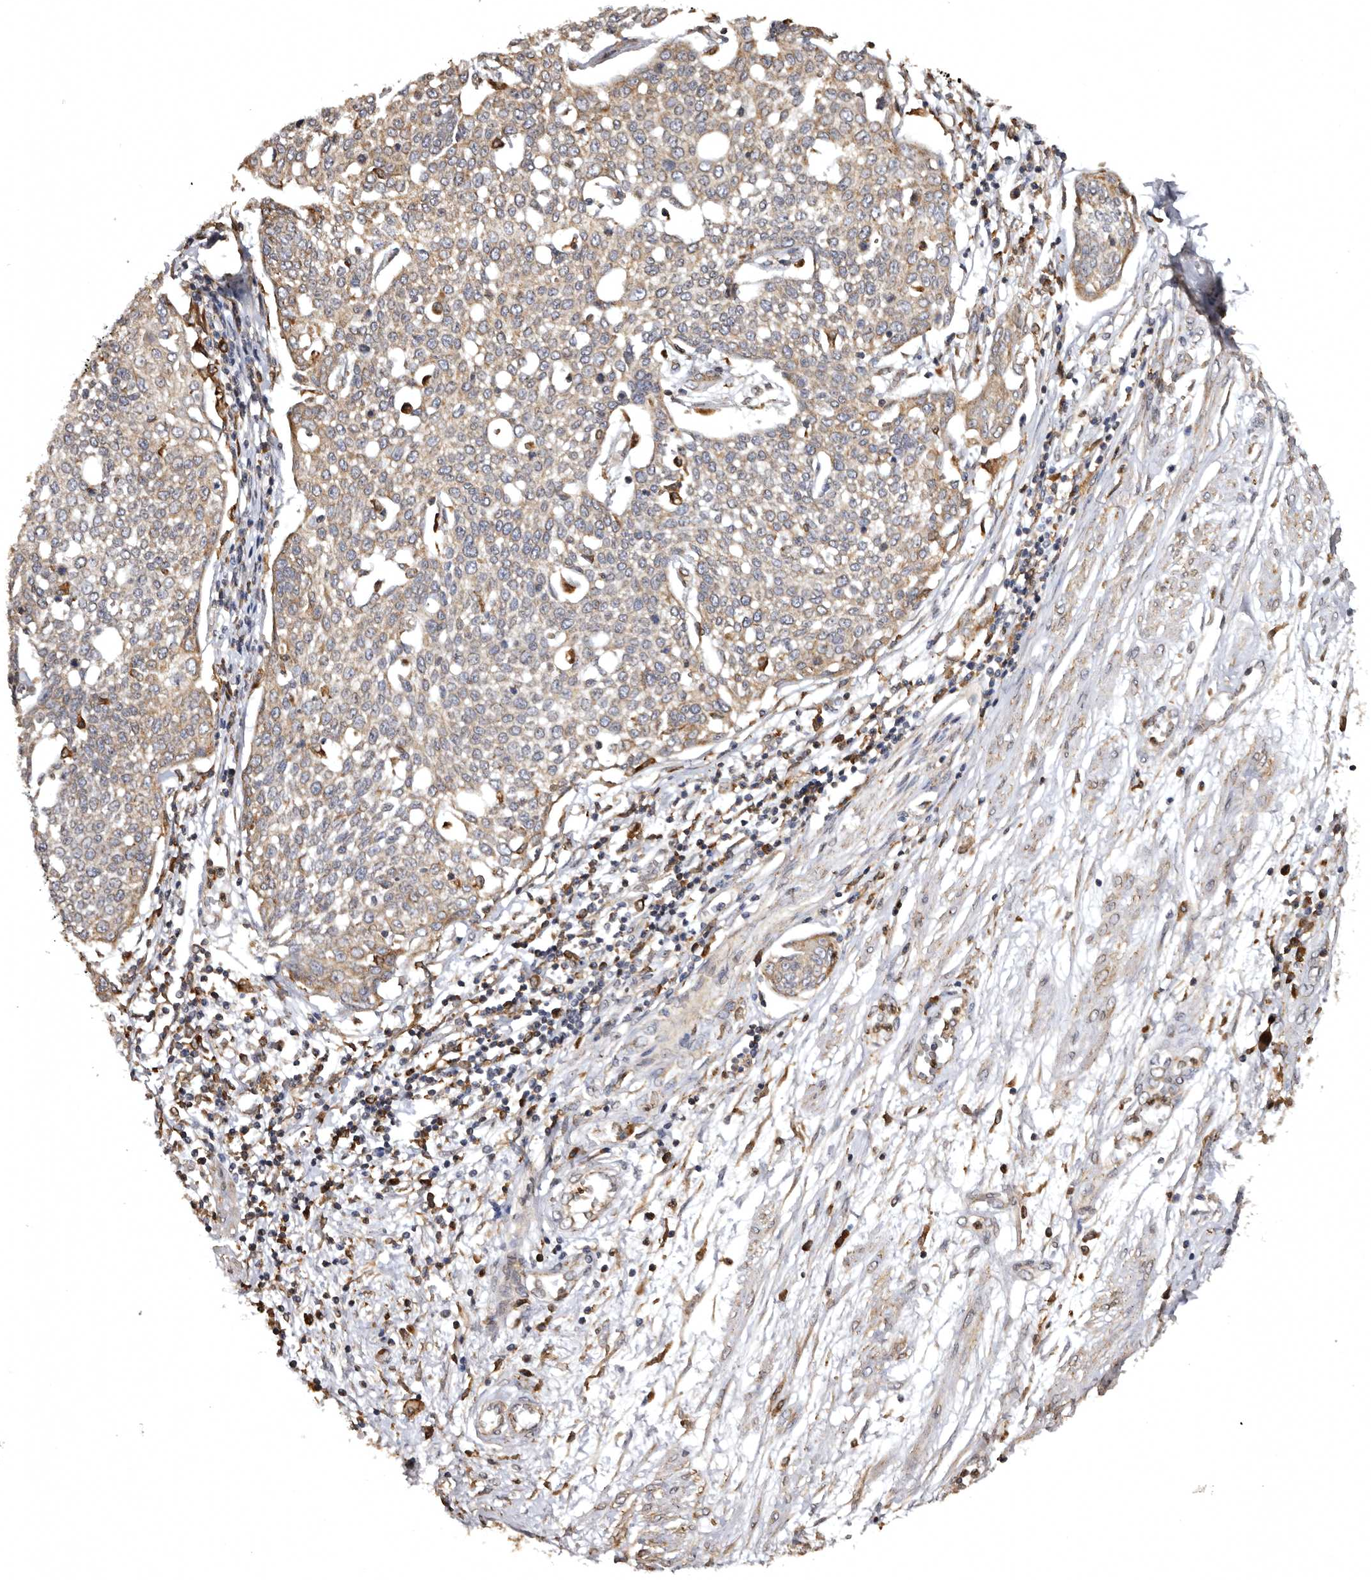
{"staining": {"intensity": "weak", "quantity": "25%-75%", "location": "cytoplasmic/membranous"}, "tissue": "cervical cancer", "cell_type": "Tumor cells", "image_type": "cancer", "snomed": [{"axis": "morphology", "description": "Squamous cell carcinoma, NOS"}, {"axis": "topography", "description": "Cervix"}], "caption": "Brown immunohistochemical staining in cervical cancer displays weak cytoplasmic/membranous staining in about 25%-75% of tumor cells. The staining was performed using DAB, with brown indicating positive protein expression. Nuclei are stained blue with hematoxylin.", "gene": "INKA2", "patient": {"sex": "female", "age": 34}}